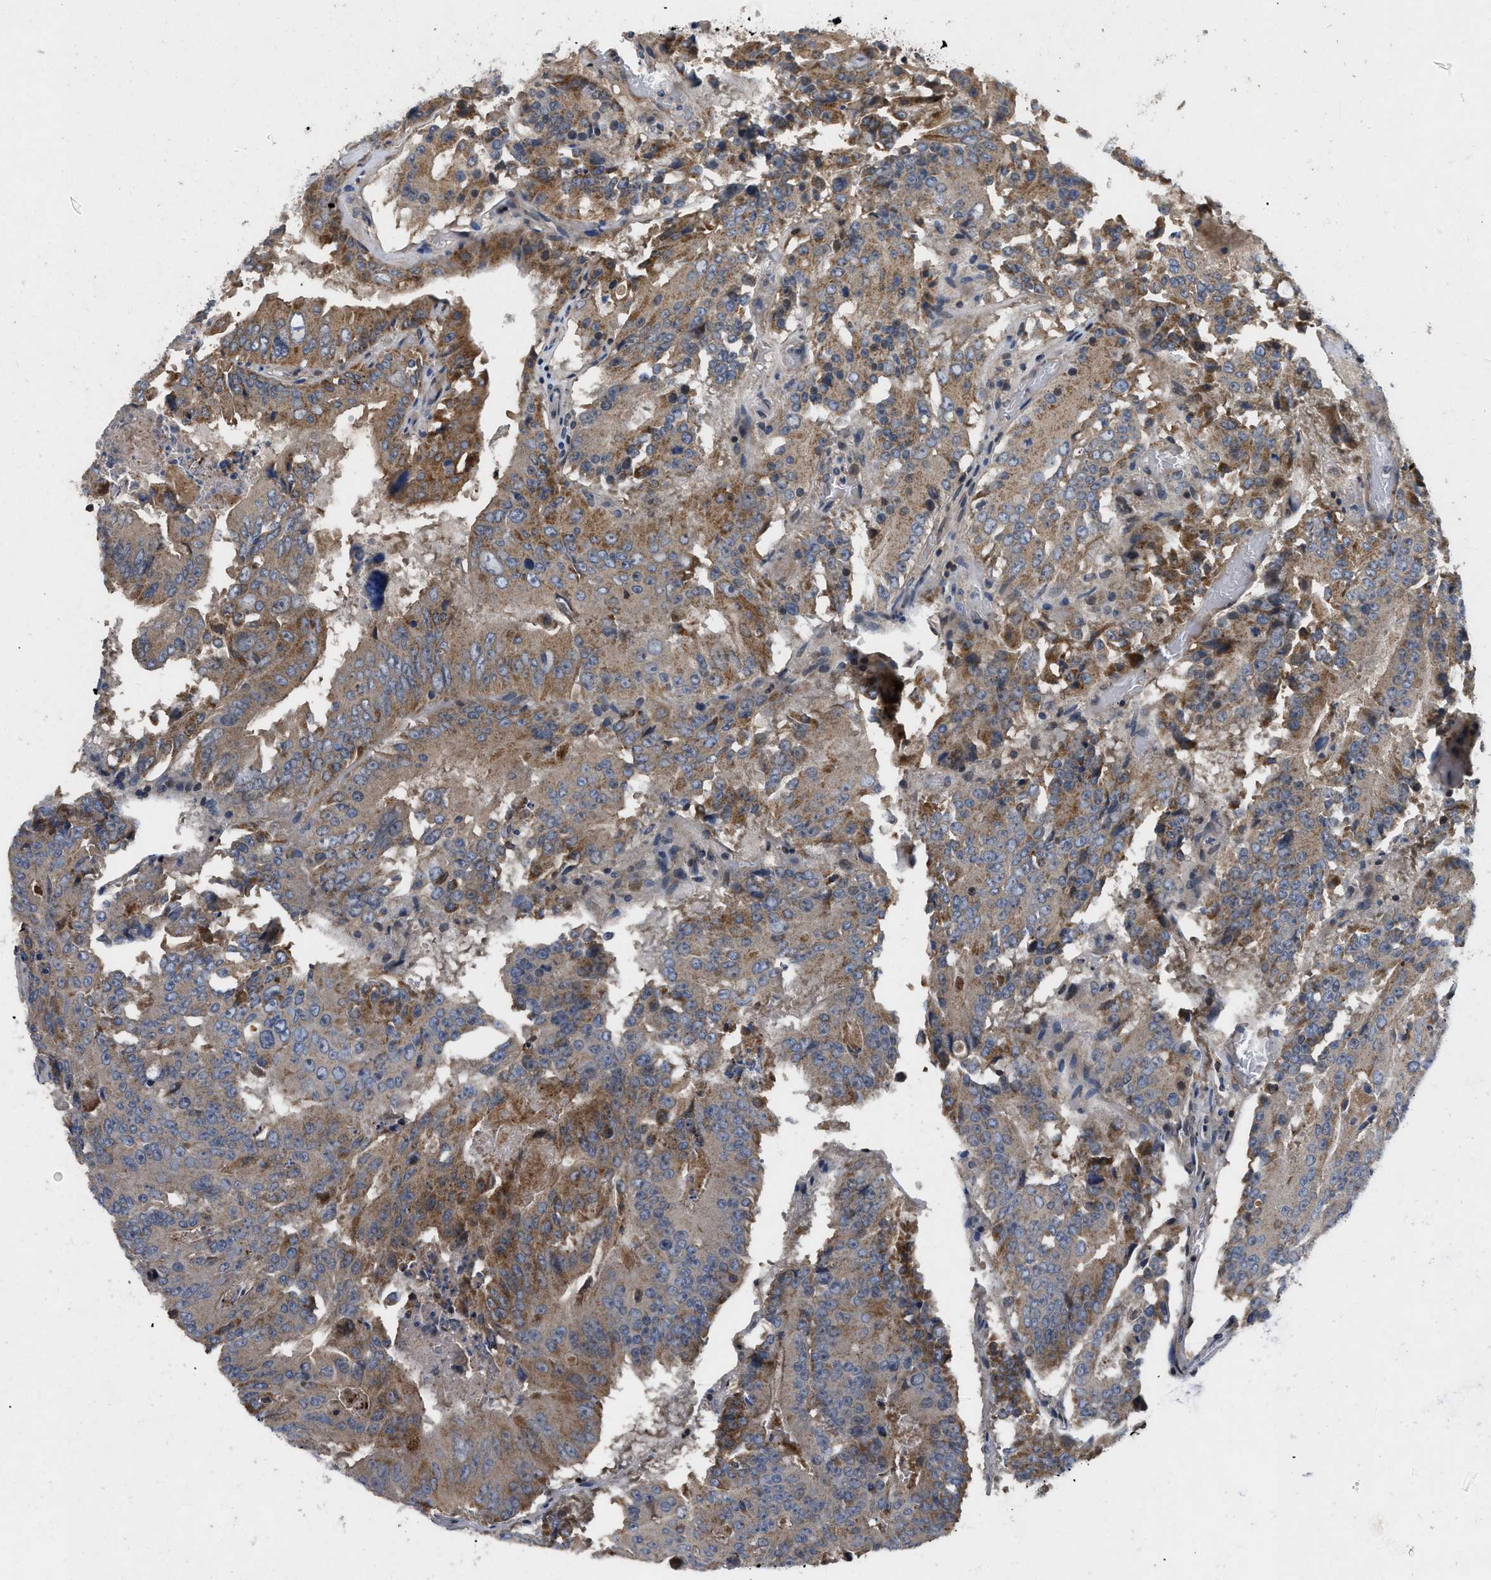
{"staining": {"intensity": "moderate", "quantity": ">75%", "location": "cytoplasmic/membranous"}, "tissue": "colorectal cancer", "cell_type": "Tumor cells", "image_type": "cancer", "snomed": [{"axis": "morphology", "description": "Adenocarcinoma, NOS"}, {"axis": "topography", "description": "Colon"}], "caption": "Protein analysis of colorectal cancer tissue displays moderate cytoplasmic/membranous expression in approximately >75% of tumor cells. The protein of interest is shown in brown color, while the nuclei are stained blue.", "gene": "PRDM14", "patient": {"sex": "male", "age": 87}}